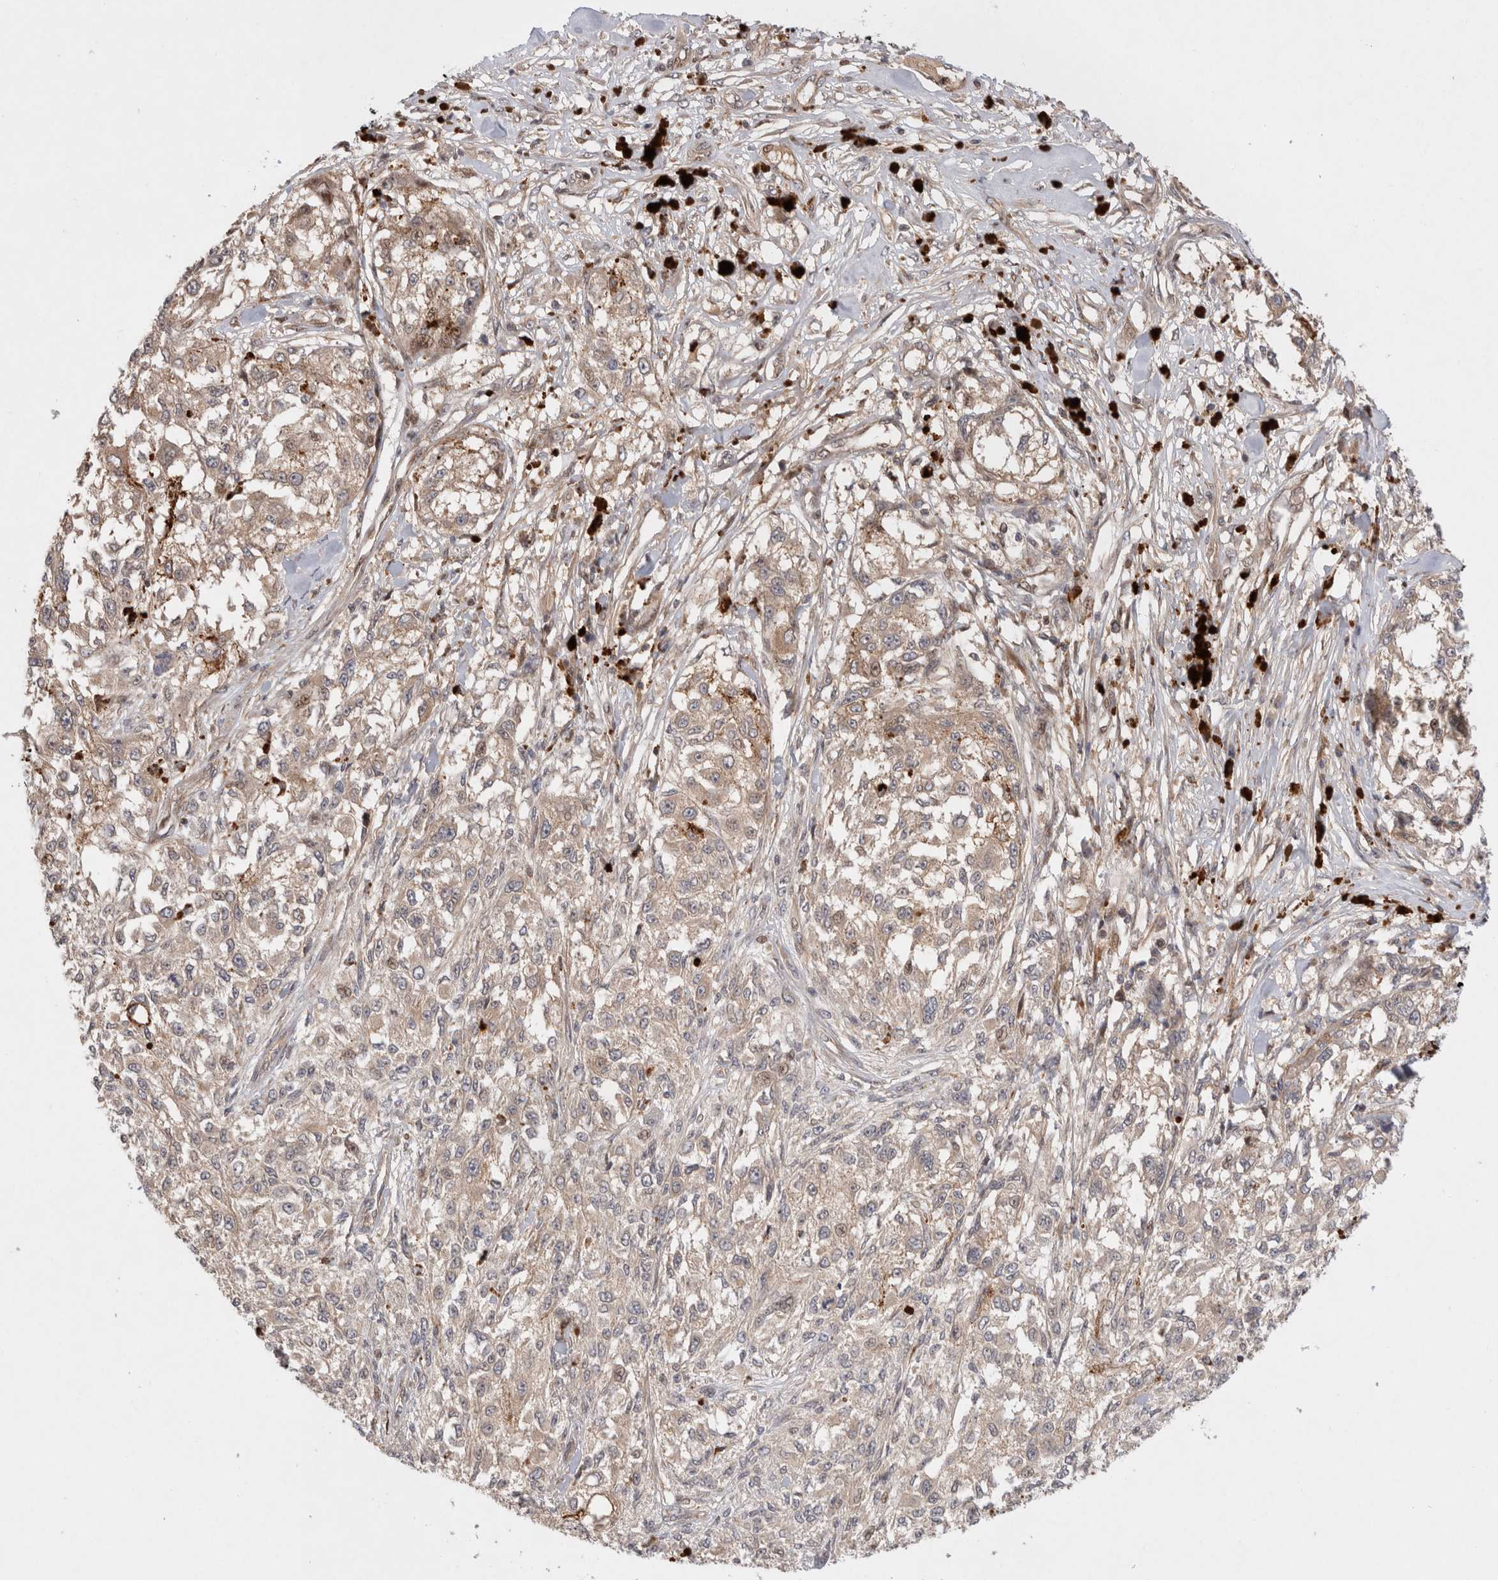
{"staining": {"intensity": "weak", "quantity": "<25%", "location": "cytoplasmic/membranous"}, "tissue": "melanoma", "cell_type": "Tumor cells", "image_type": "cancer", "snomed": [{"axis": "morphology", "description": "Necrosis, NOS"}, {"axis": "morphology", "description": "Malignant melanoma, NOS"}, {"axis": "topography", "description": "Skin"}], "caption": "Immunohistochemistry (IHC) histopathology image of neoplastic tissue: human malignant melanoma stained with DAB reveals no significant protein positivity in tumor cells.", "gene": "HTT", "patient": {"sex": "female", "age": 87}}